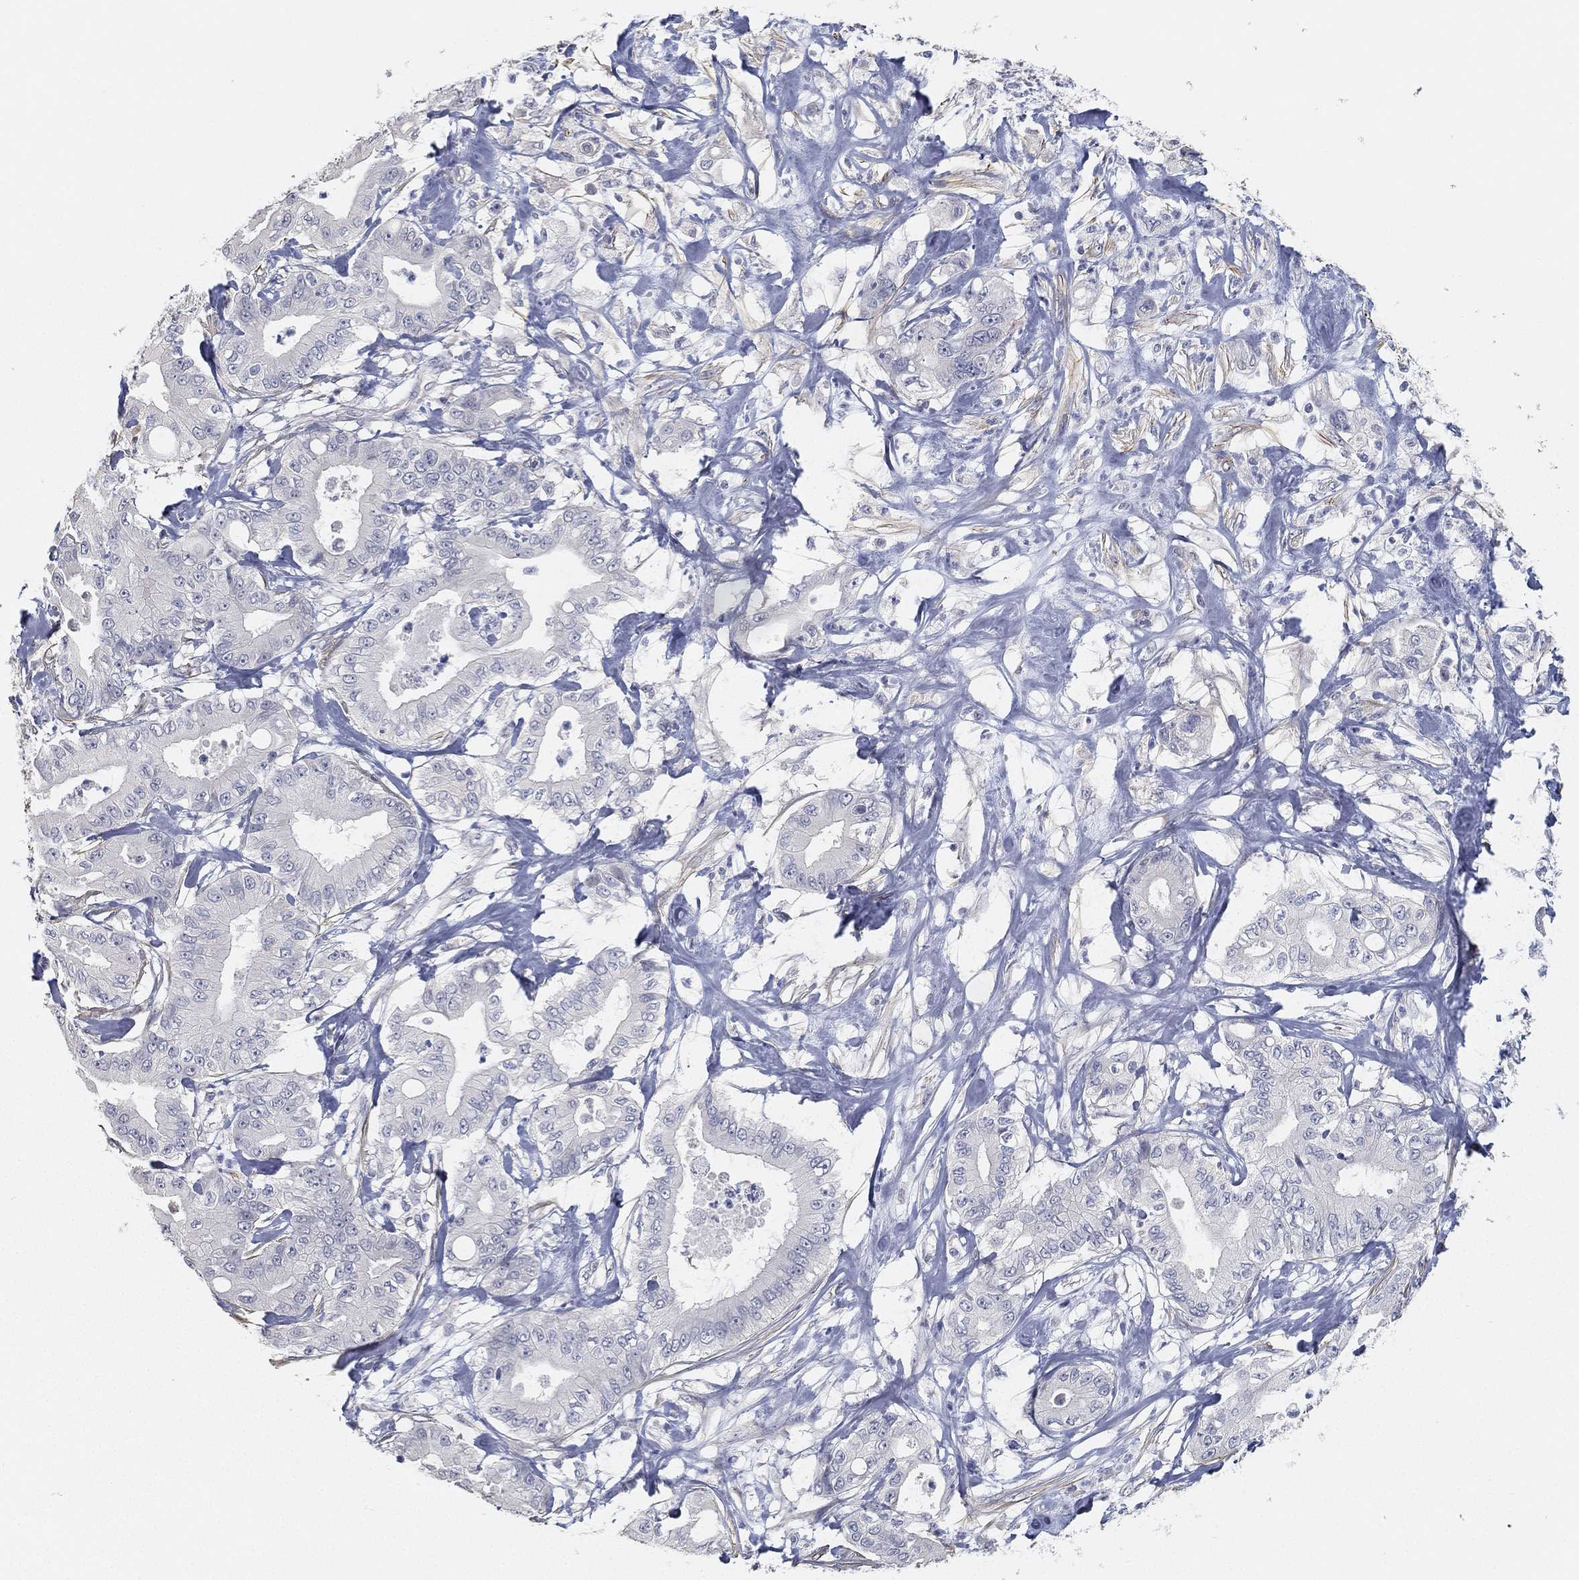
{"staining": {"intensity": "negative", "quantity": "none", "location": "none"}, "tissue": "pancreatic cancer", "cell_type": "Tumor cells", "image_type": "cancer", "snomed": [{"axis": "morphology", "description": "Adenocarcinoma, NOS"}, {"axis": "topography", "description": "Pancreas"}], "caption": "This histopathology image is of pancreatic adenocarcinoma stained with immunohistochemistry to label a protein in brown with the nuclei are counter-stained blue. There is no positivity in tumor cells.", "gene": "GPR61", "patient": {"sex": "male", "age": 71}}